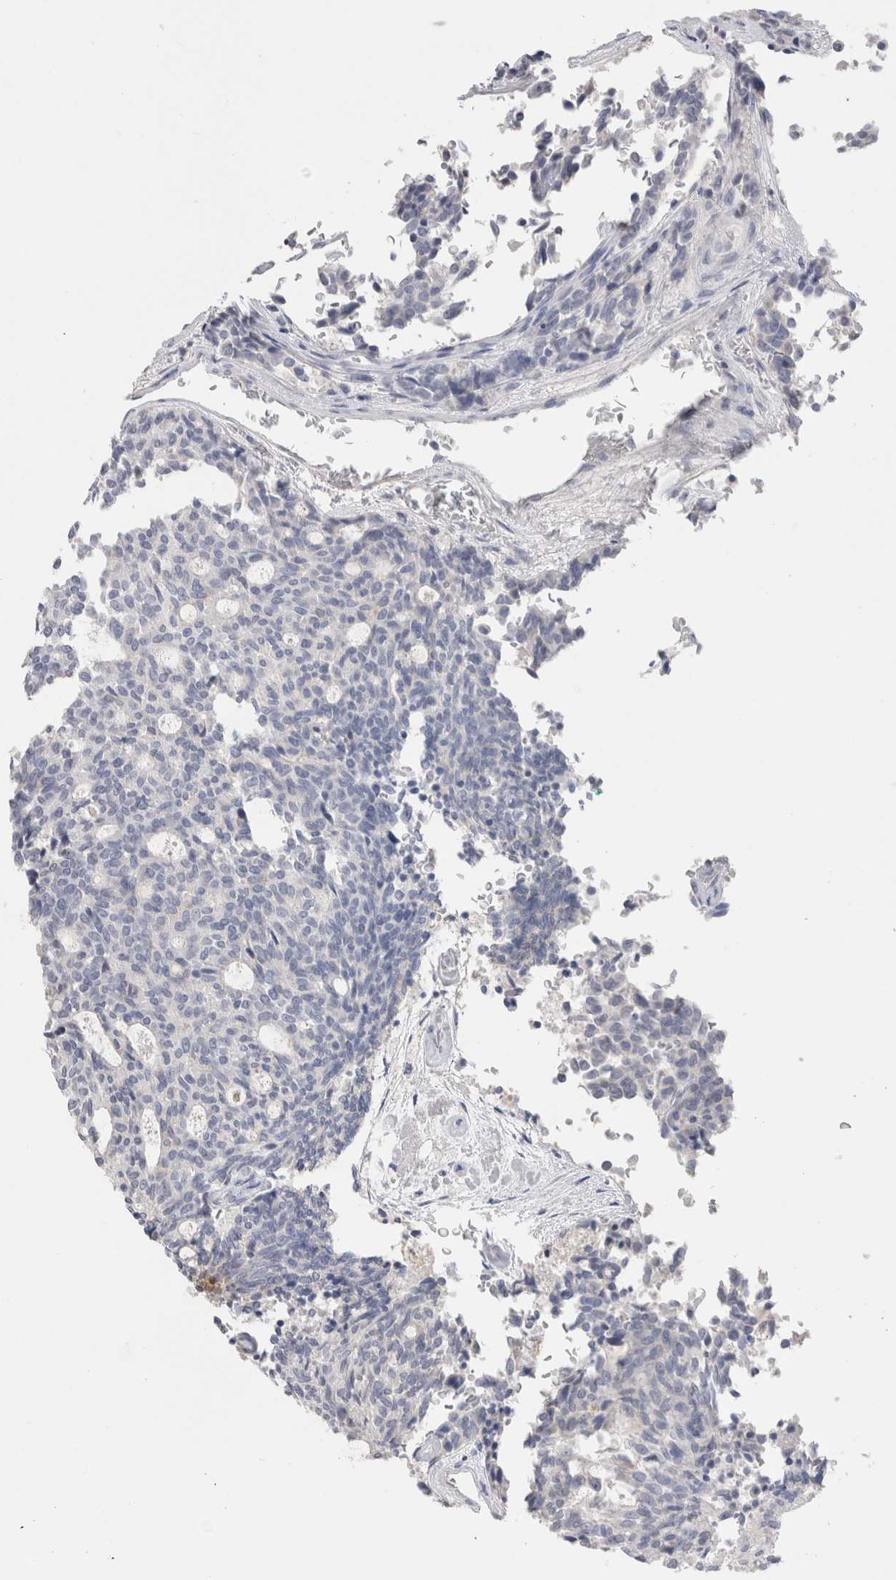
{"staining": {"intensity": "negative", "quantity": "none", "location": "none"}, "tissue": "carcinoid", "cell_type": "Tumor cells", "image_type": "cancer", "snomed": [{"axis": "morphology", "description": "Carcinoid, malignant, NOS"}, {"axis": "topography", "description": "Pancreas"}], "caption": "Tumor cells are negative for brown protein staining in carcinoid. (DAB (3,3'-diaminobenzidine) immunohistochemistry with hematoxylin counter stain).", "gene": "LAMP3", "patient": {"sex": "female", "age": 54}}